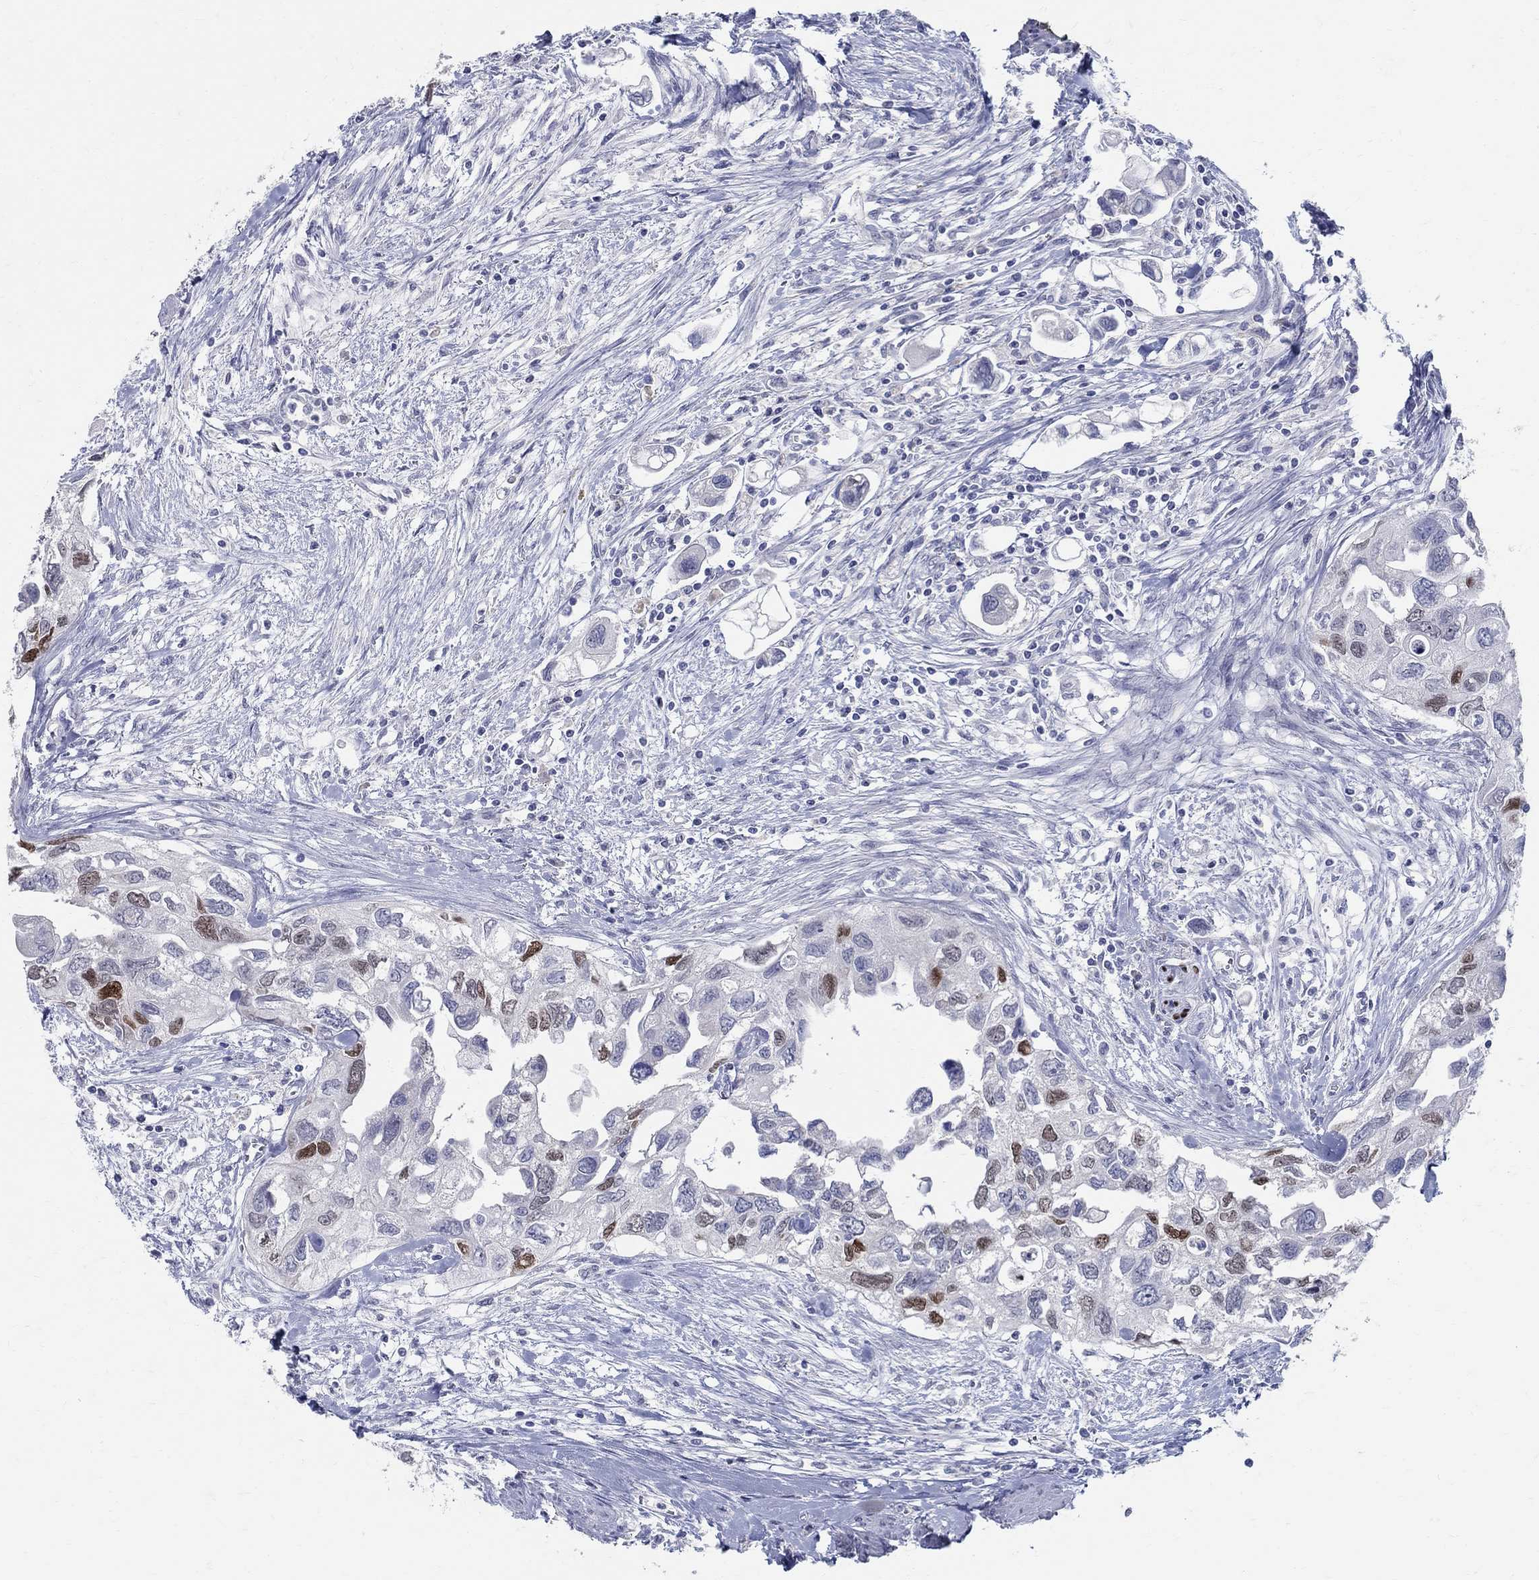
{"staining": {"intensity": "strong", "quantity": "<25%", "location": "nuclear"}, "tissue": "urothelial cancer", "cell_type": "Tumor cells", "image_type": "cancer", "snomed": [{"axis": "morphology", "description": "Urothelial carcinoma, High grade"}, {"axis": "topography", "description": "Urinary bladder"}], "caption": "High-power microscopy captured an IHC histopathology image of urothelial carcinoma (high-grade), revealing strong nuclear positivity in about <25% of tumor cells.", "gene": "SOX2", "patient": {"sex": "male", "age": 59}}